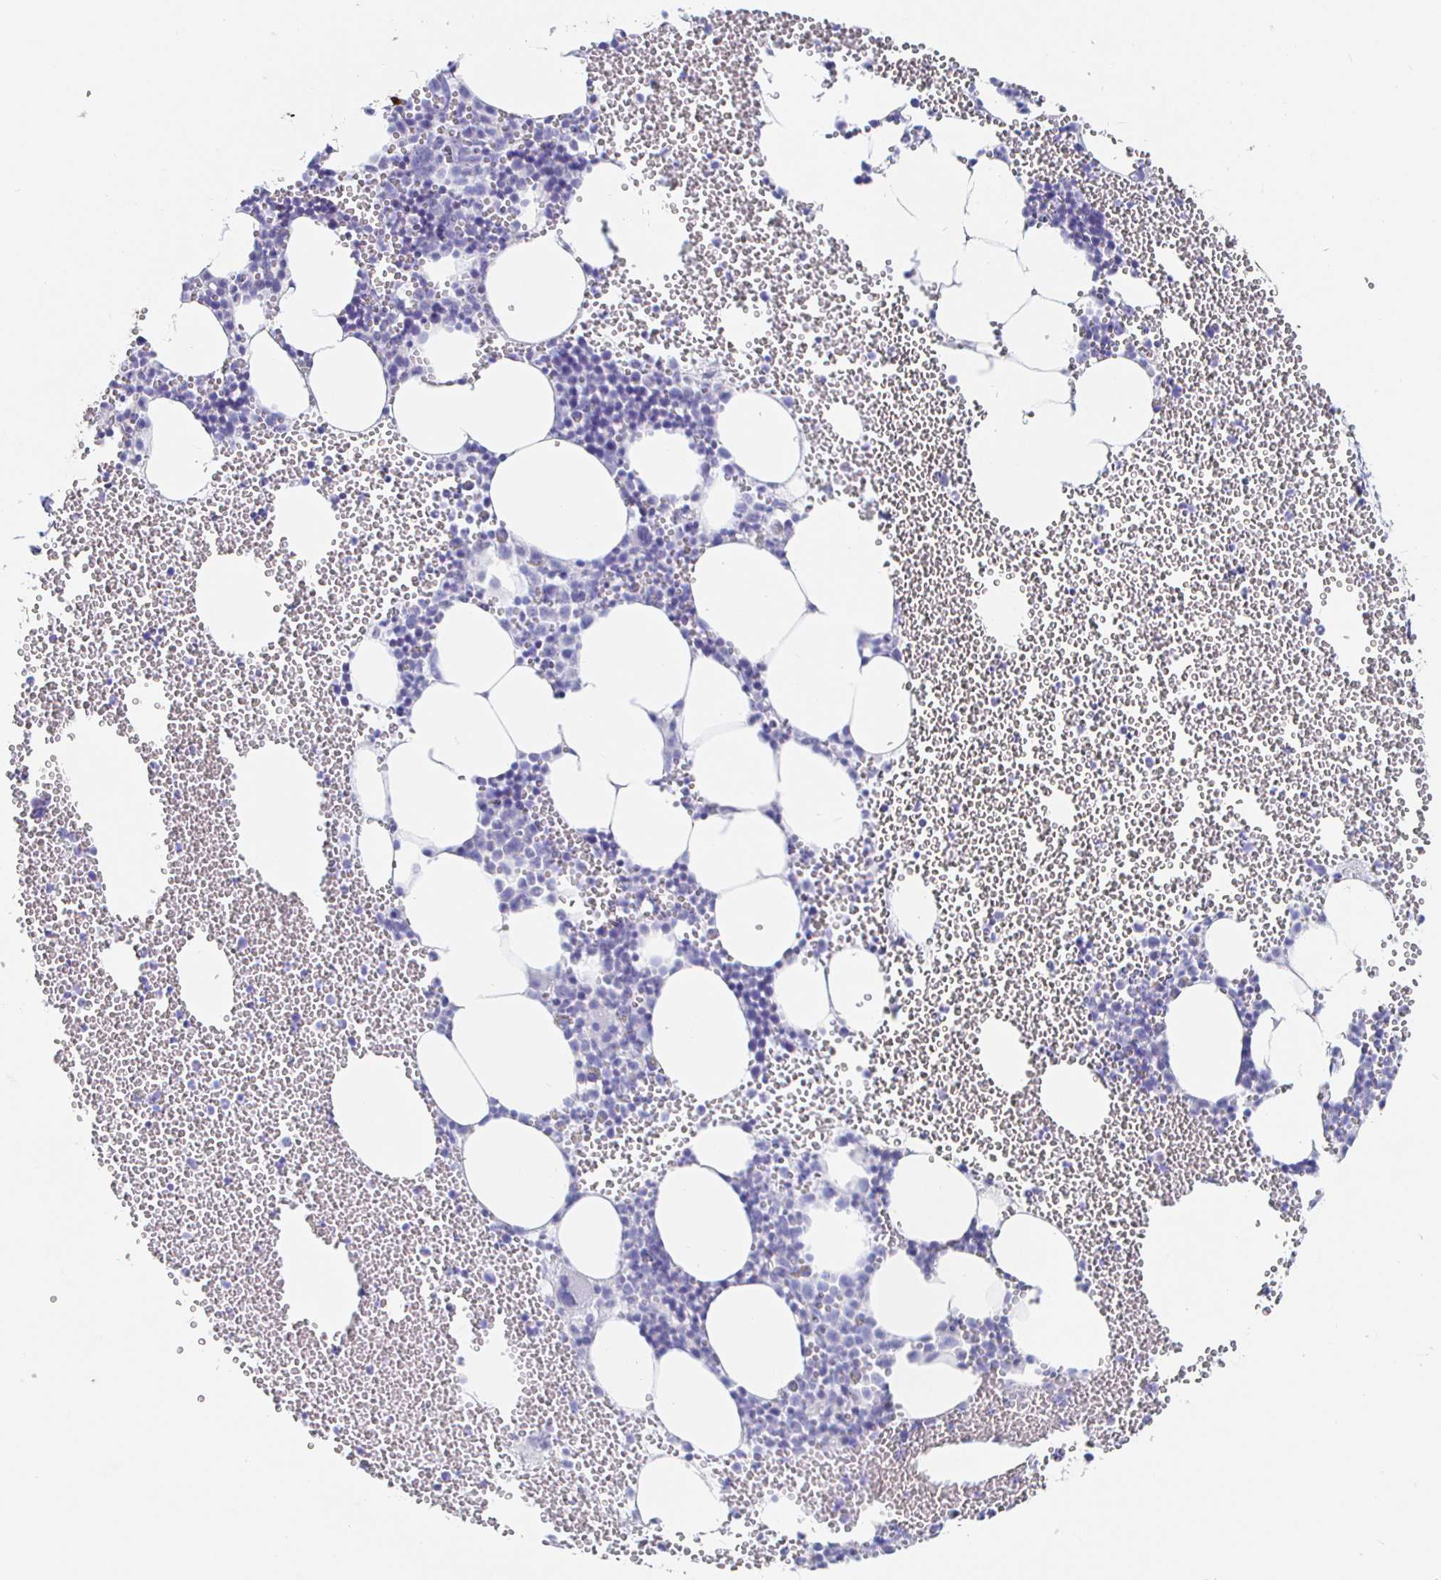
{"staining": {"intensity": "negative", "quantity": "none", "location": "none"}, "tissue": "bone marrow", "cell_type": "Hematopoietic cells", "image_type": "normal", "snomed": [{"axis": "morphology", "description": "Normal tissue, NOS"}, {"axis": "topography", "description": "Bone marrow"}], "caption": "A high-resolution image shows IHC staining of benign bone marrow, which displays no significant positivity in hematopoietic cells.", "gene": "CLCA1", "patient": {"sex": "female", "age": 80}}